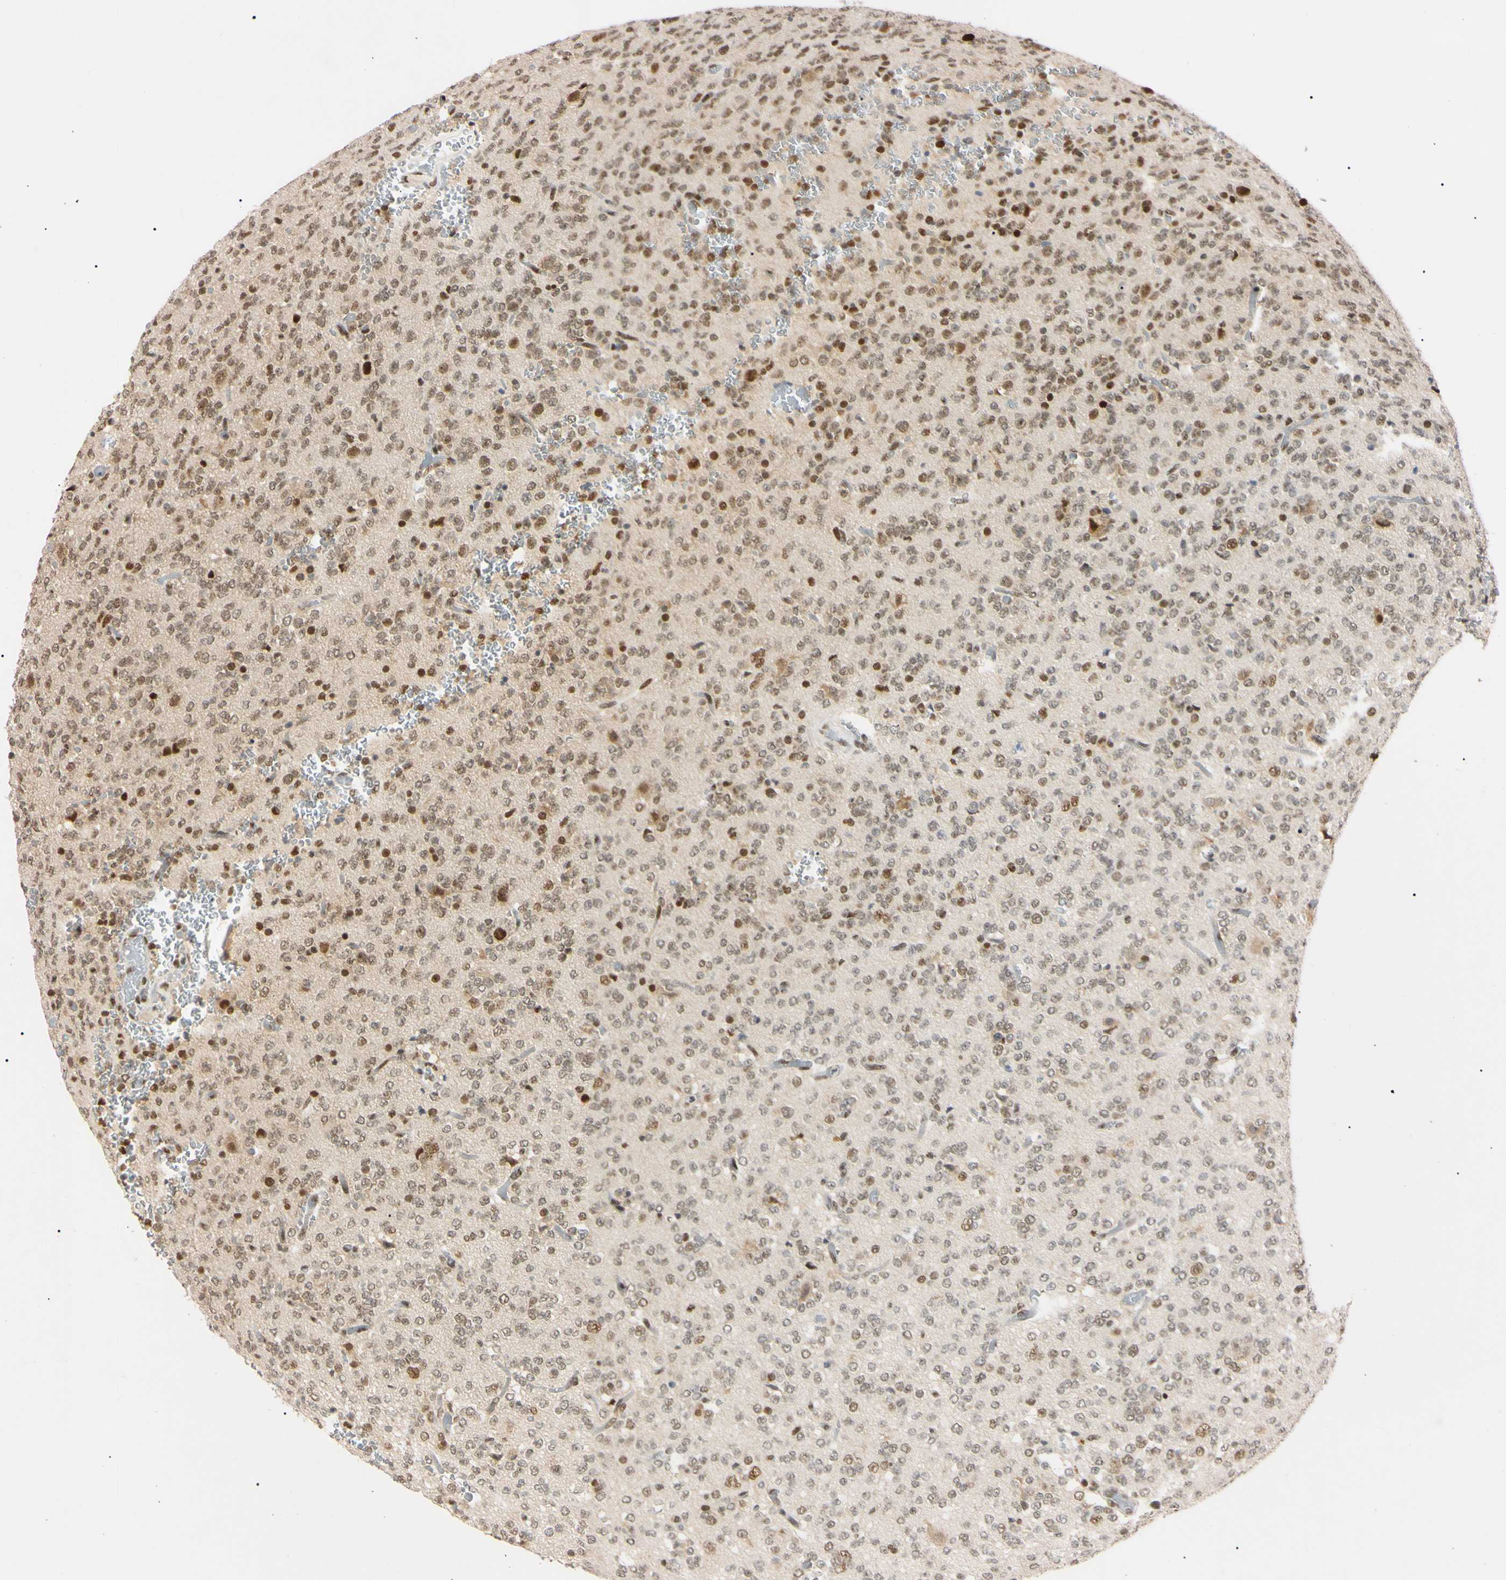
{"staining": {"intensity": "strong", "quantity": "25%-75%", "location": "nuclear"}, "tissue": "glioma", "cell_type": "Tumor cells", "image_type": "cancer", "snomed": [{"axis": "morphology", "description": "Glioma, malignant, Low grade"}, {"axis": "topography", "description": "Brain"}], "caption": "IHC of glioma demonstrates high levels of strong nuclear staining in about 25%-75% of tumor cells.", "gene": "ZNF134", "patient": {"sex": "male", "age": 38}}